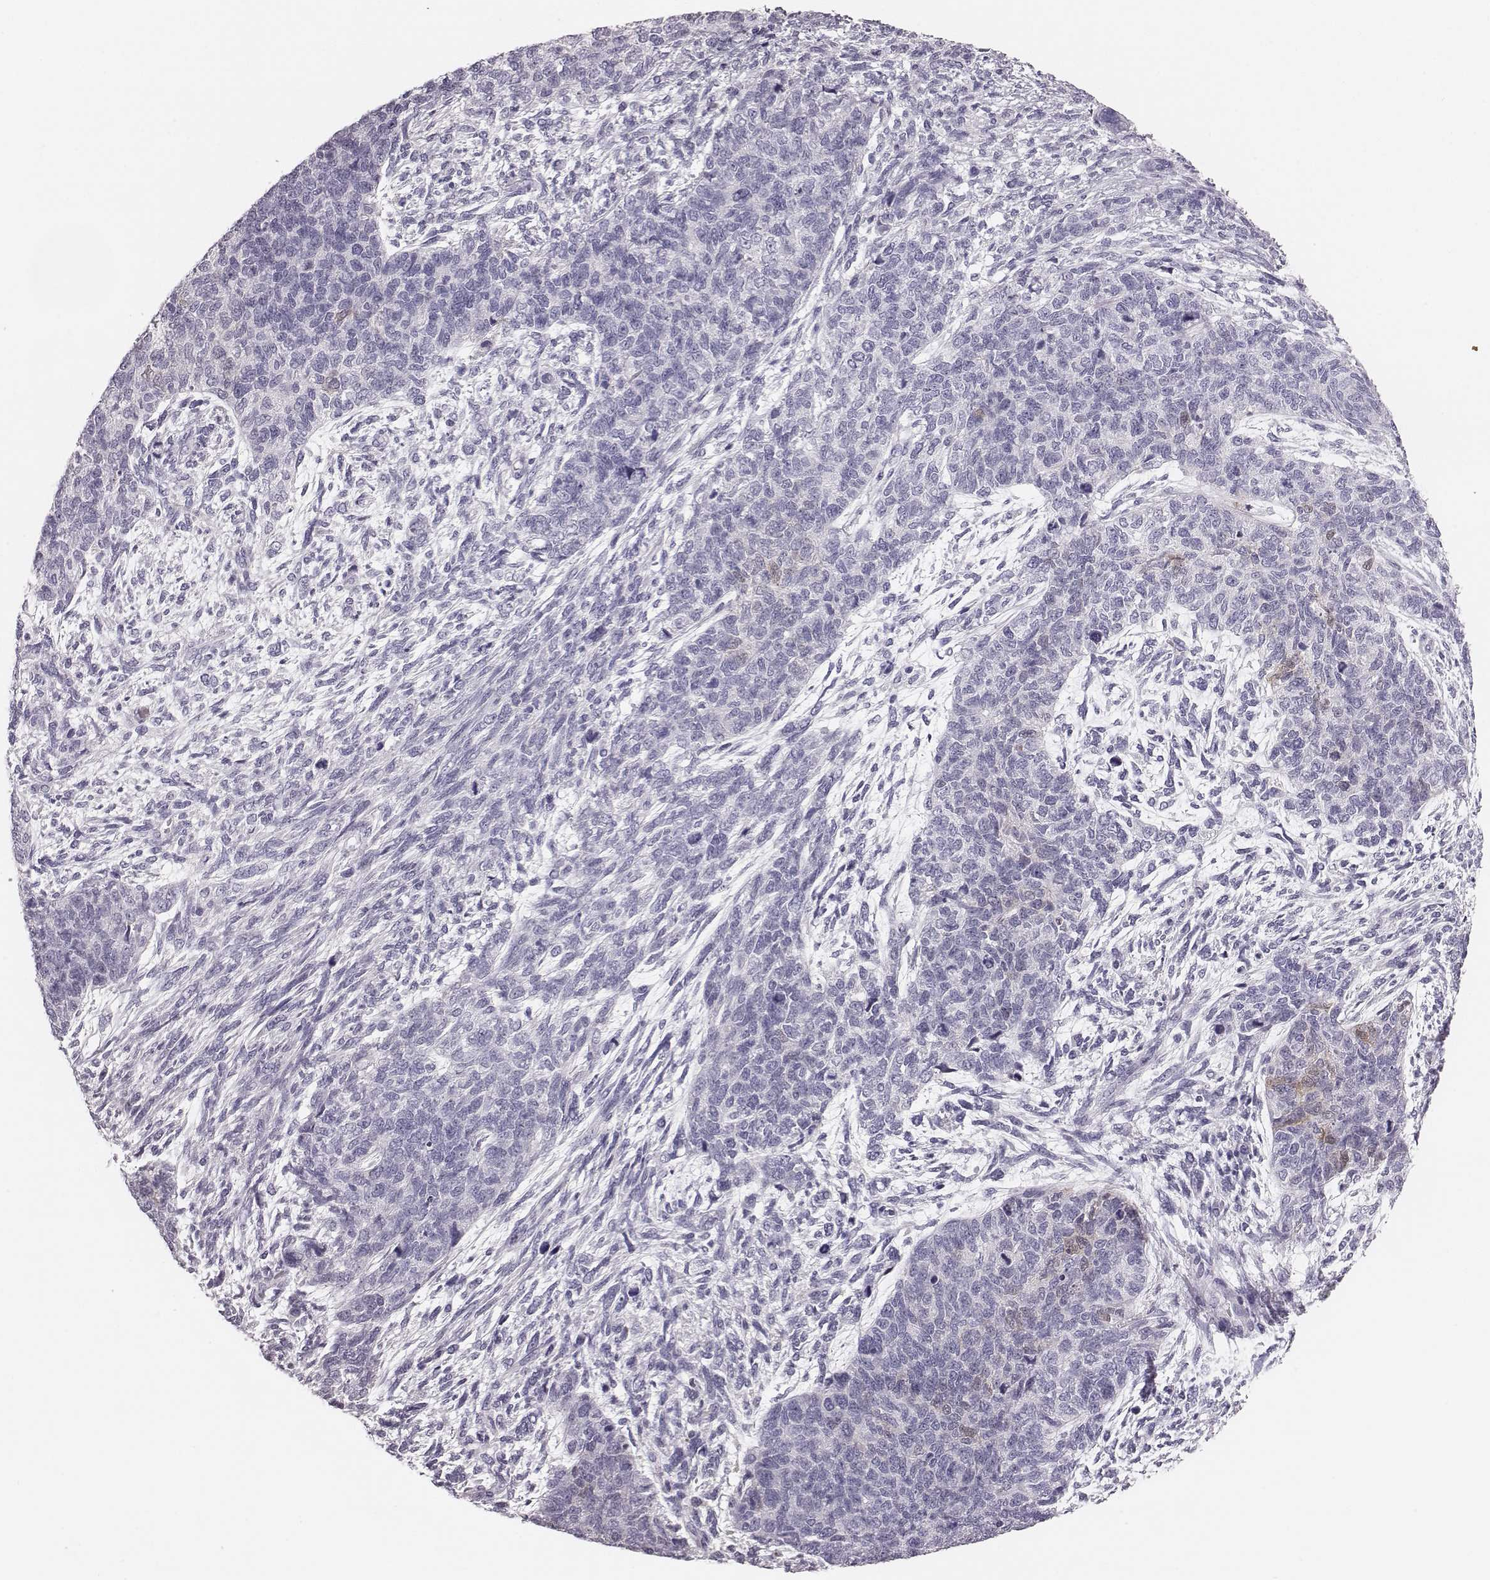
{"staining": {"intensity": "negative", "quantity": "none", "location": "none"}, "tissue": "cervical cancer", "cell_type": "Tumor cells", "image_type": "cancer", "snomed": [{"axis": "morphology", "description": "Squamous cell carcinoma, NOS"}, {"axis": "topography", "description": "Cervix"}], "caption": "DAB (3,3'-diaminobenzidine) immunohistochemical staining of cervical cancer exhibits no significant staining in tumor cells.", "gene": "CRISP1", "patient": {"sex": "female", "age": 63}}